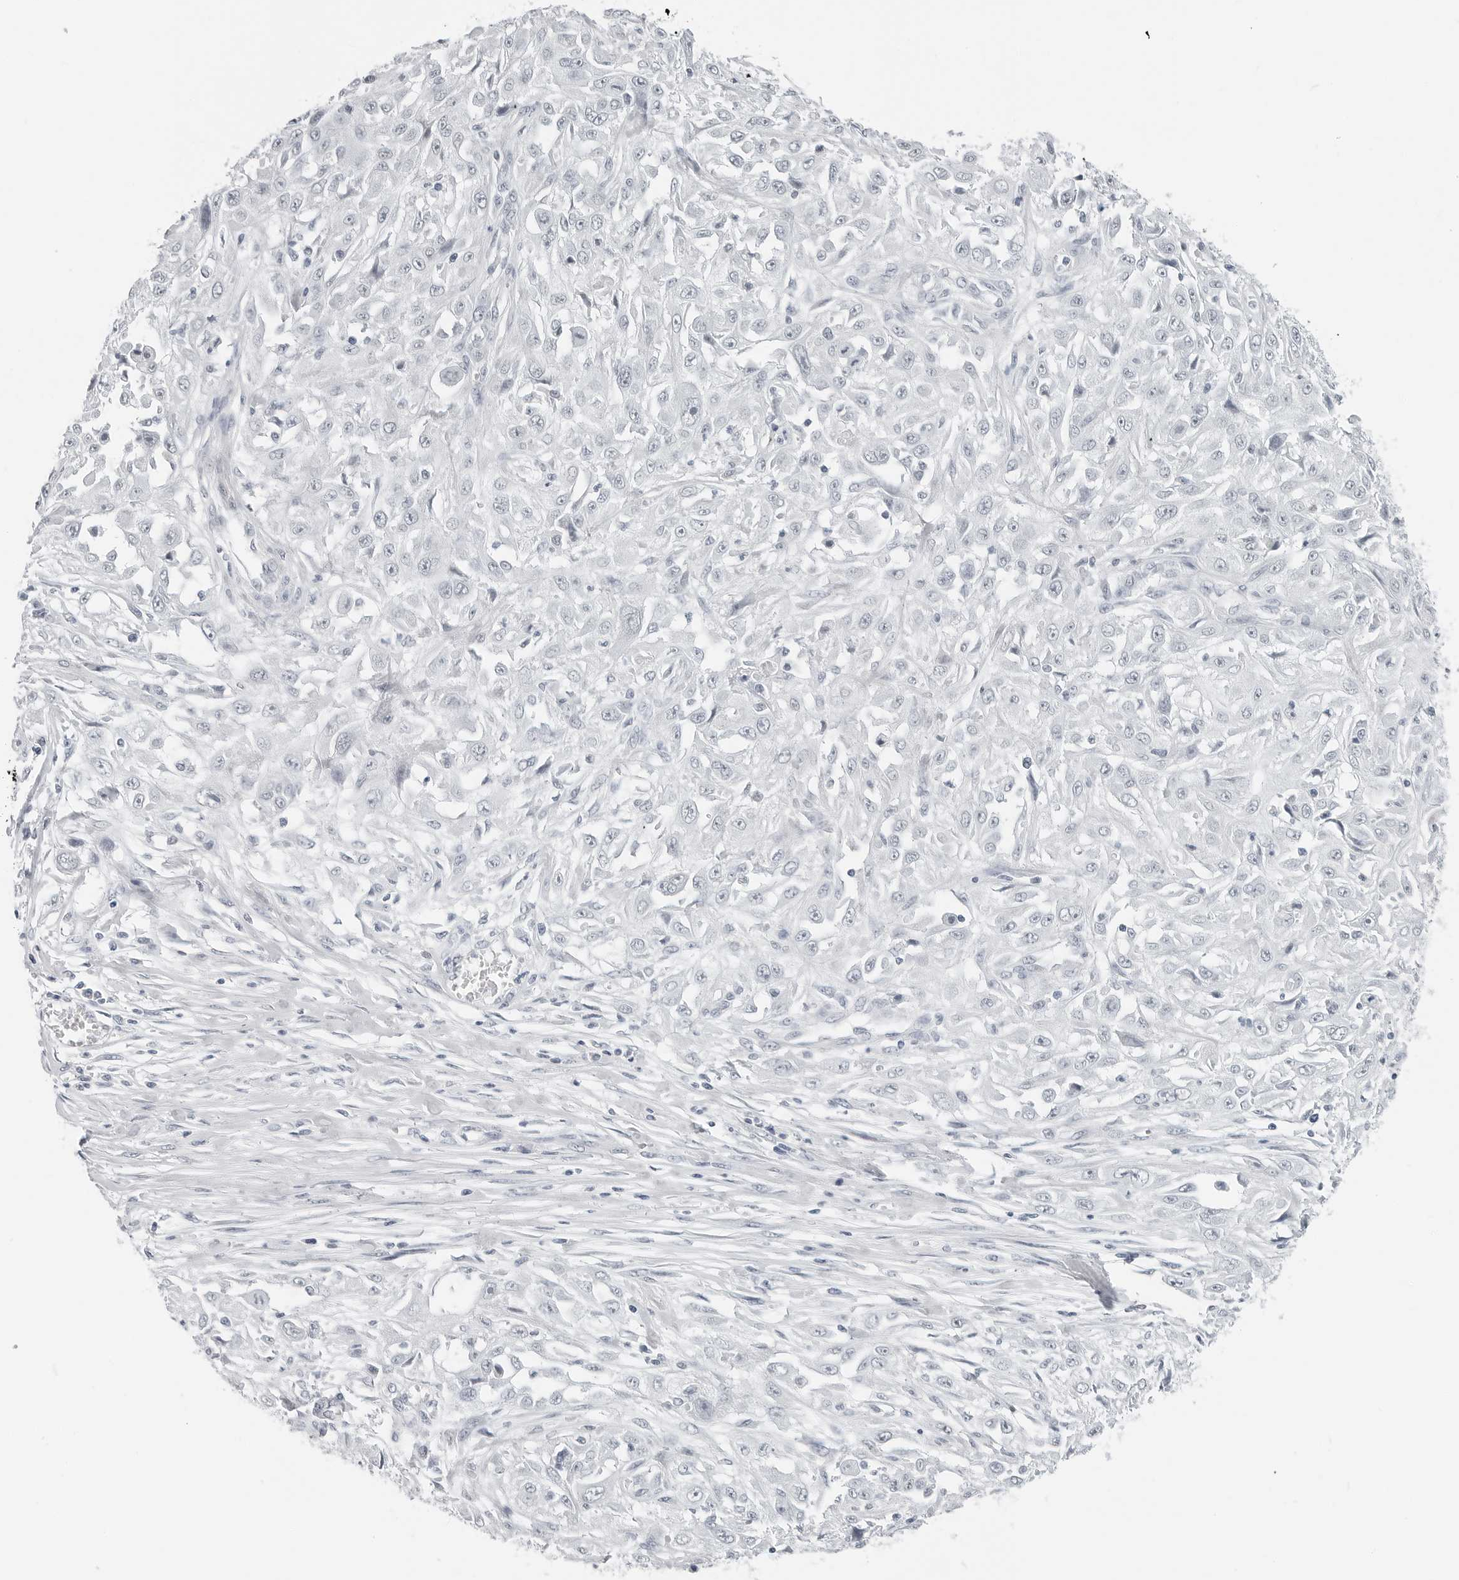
{"staining": {"intensity": "negative", "quantity": "none", "location": "none"}, "tissue": "skin cancer", "cell_type": "Tumor cells", "image_type": "cancer", "snomed": [{"axis": "morphology", "description": "Squamous cell carcinoma, NOS"}, {"axis": "morphology", "description": "Squamous cell carcinoma, metastatic, NOS"}, {"axis": "topography", "description": "Skin"}, {"axis": "topography", "description": "Lymph node"}], "caption": "Immunohistochemistry (IHC) micrograph of neoplastic tissue: metastatic squamous cell carcinoma (skin) stained with DAB (3,3'-diaminobenzidine) demonstrates no significant protein positivity in tumor cells.", "gene": "XIRP1", "patient": {"sex": "male", "age": 75}}